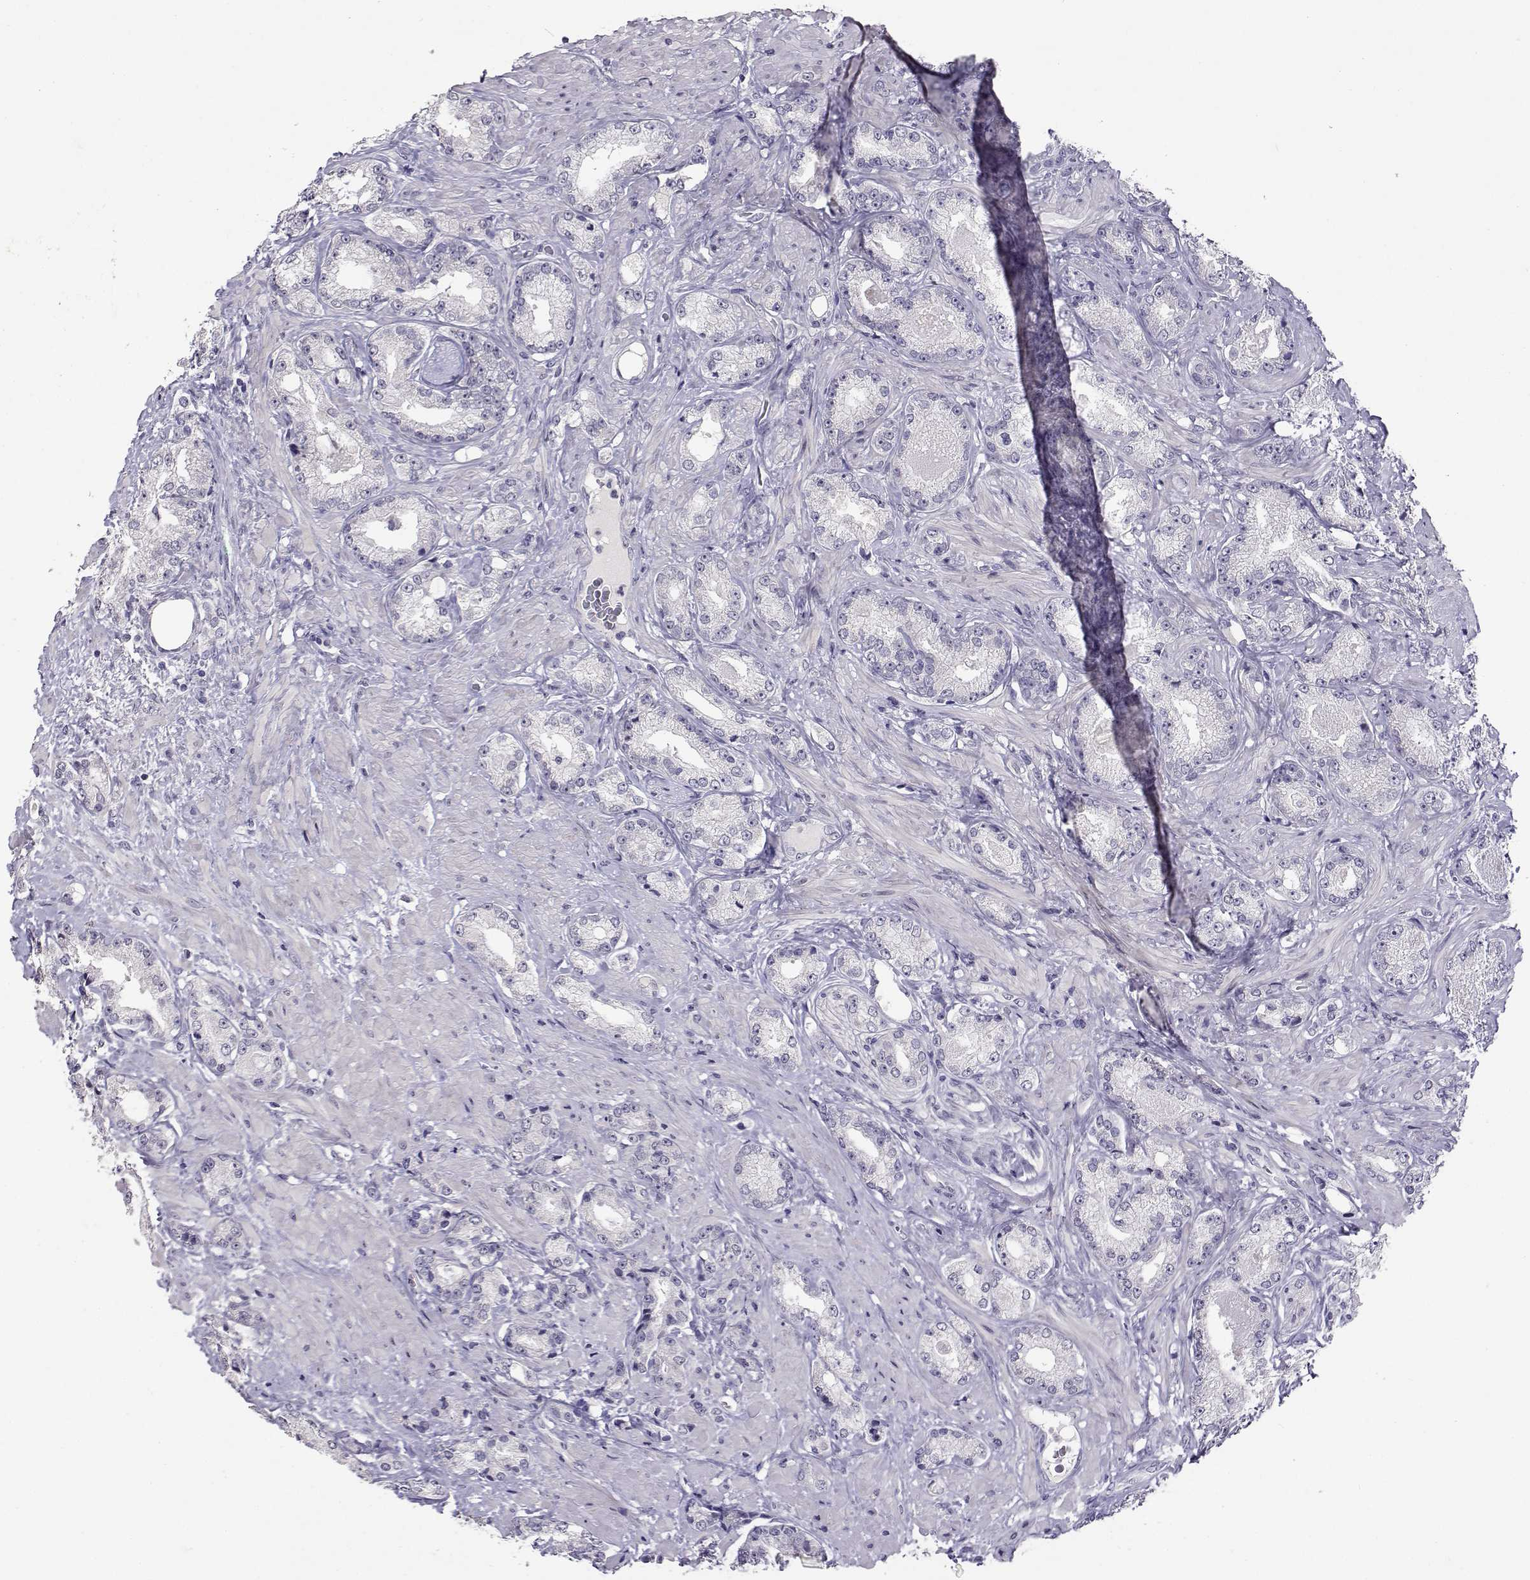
{"staining": {"intensity": "negative", "quantity": "none", "location": "none"}, "tissue": "prostate cancer", "cell_type": "Tumor cells", "image_type": "cancer", "snomed": [{"axis": "morphology", "description": "Adenocarcinoma, Low grade"}, {"axis": "topography", "description": "Prostate"}], "caption": "Protein analysis of low-grade adenocarcinoma (prostate) shows no significant expression in tumor cells. Brightfield microscopy of immunohistochemistry (IHC) stained with DAB (3,3'-diaminobenzidine) (brown) and hematoxylin (blue), captured at high magnification.", "gene": "RHOXF2", "patient": {"sex": "male", "age": 68}}